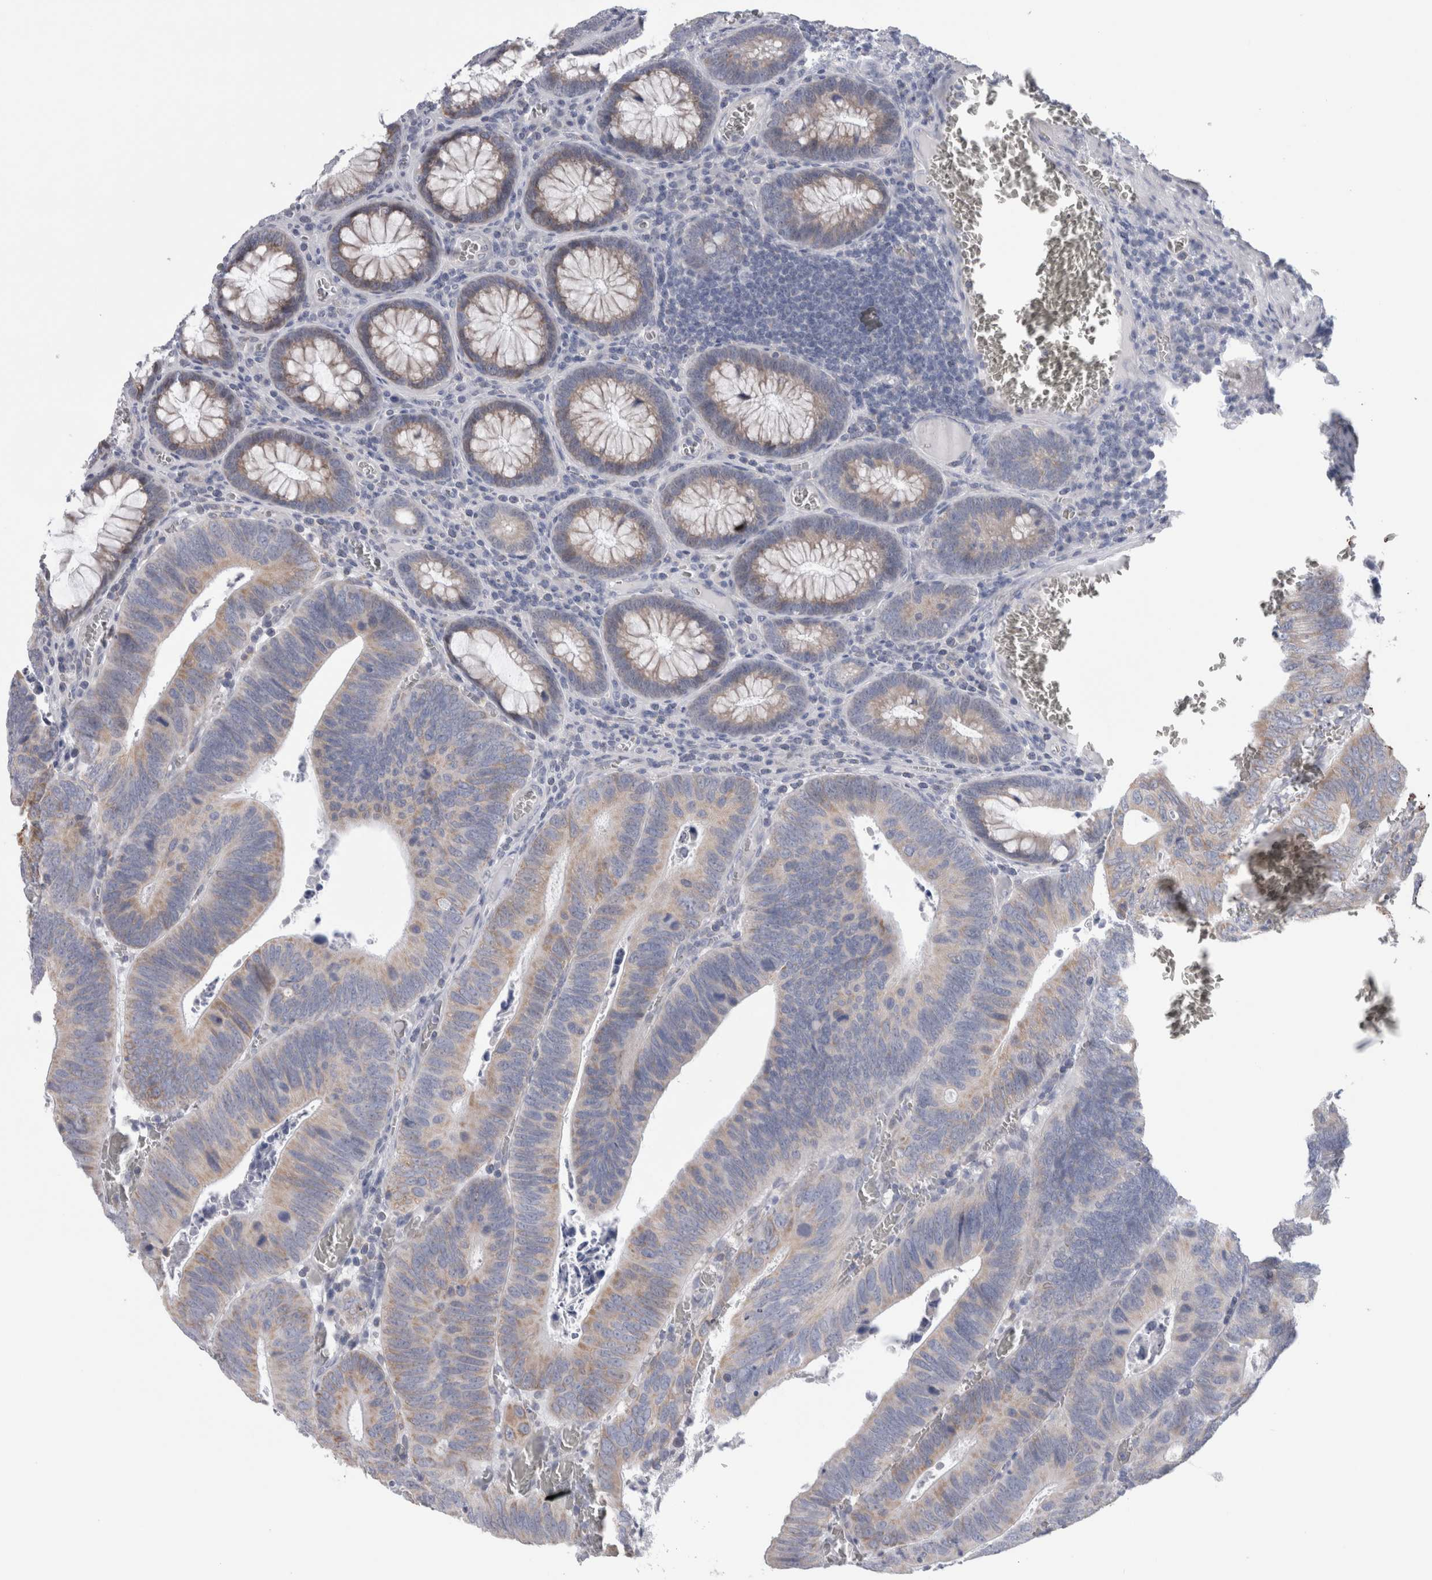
{"staining": {"intensity": "weak", "quantity": "<25%", "location": "cytoplasmic/membranous"}, "tissue": "colorectal cancer", "cell_type": "Tumor cells", "image_type": "cancer", "snomed": [{"axis": "morphology", "description": "Inflammation, NOS"}, {"axis": "morphology", "description": "Adenocarcinoma, NOS"}, {"axis": "topography", "description": "Colon"}], "caption": "Photomicrograph shows no significant protein positivity in tumor cells of colorectal cancer (adenocarcinoma). (Immunohistochemistry, brightfield microscopy, high magnification).", "gene": "GDAP1", "patient": {"sex": "male", "age": 72}}